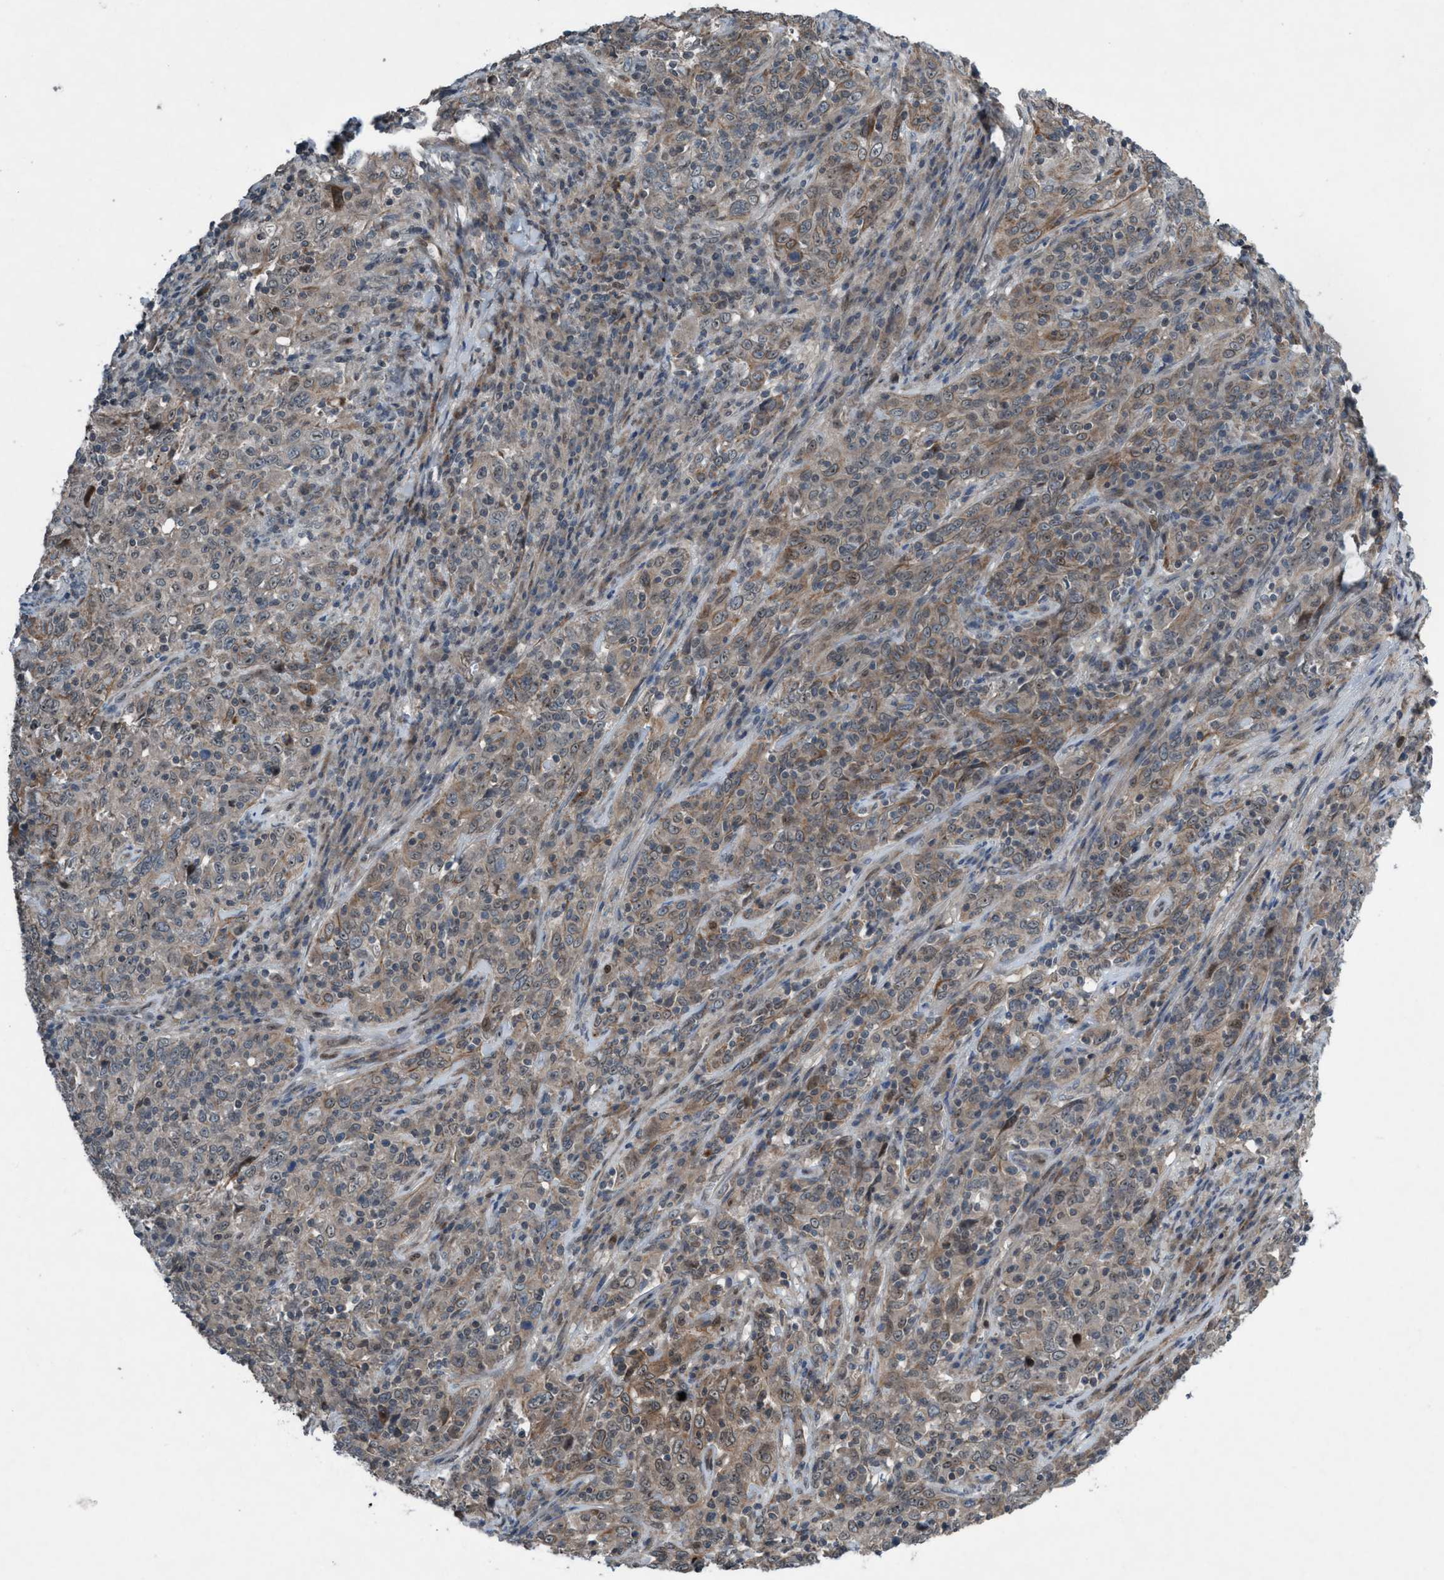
{"staining": {"intensity": "weak", "quantity": ">75%", "location": "cytoplasmic/membranous"}, "tissue": "cervical cancer", "cell_type": "Tumor cells", "image_type": "cancer", "snomed": [{"axis": "morphology", "description": "Squamous cell carcinoma, NOS"}, {"axis": "topography", "description": "Cervix"}], "caption": "DAB (3,3'-diaminobenzidine) immunohistochemical staining of cervical cancer (squamous cell carcinoma) reveals weak cytoplasmic/membranous protein staining in about >75% of tumor cells.", "gene": "NISCH", "patient": {"sex": "female", "age": 46}}